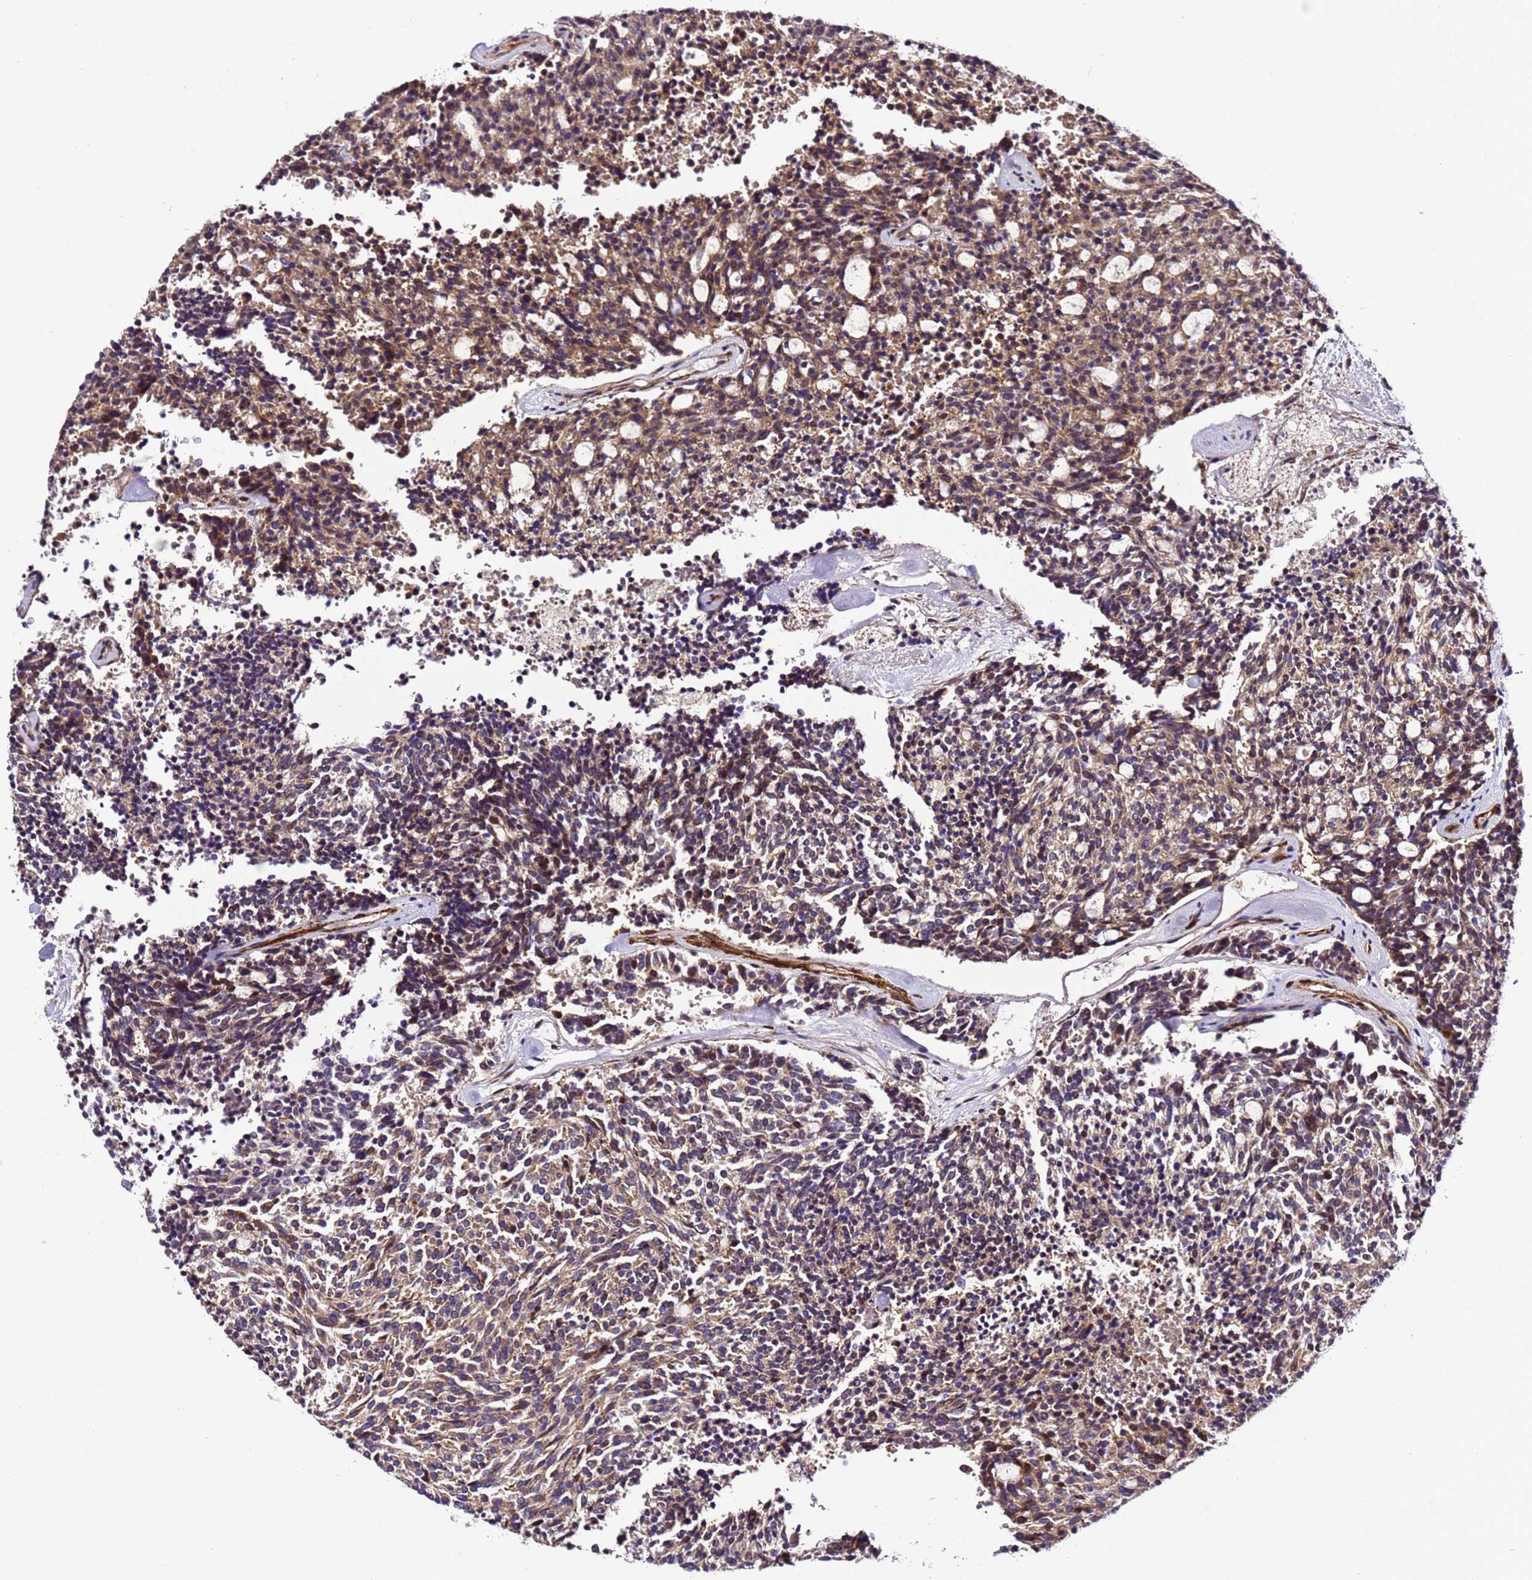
{"staining": {"intensity": "moderate", "quantity": ">75%", "location": "cytoplasmic/membranous"}, "tissue": "carcinoid", "cell_type": "Tumor cells", "image_type": "cancer", "snomed": [{"axis": "morphology", "description": "Carcinoid, malignant, NOS"}, {"axis": "topography", "description": "Pancreas"}], "caption": "Human carcinoid (malignant) stained with a brown dye exhibits moderate cytoplasmic/membranous positive positivity in about >75% of tumor cells.", "gene": "ZNF417", "patient": {"sex": "female", "age": 54}}